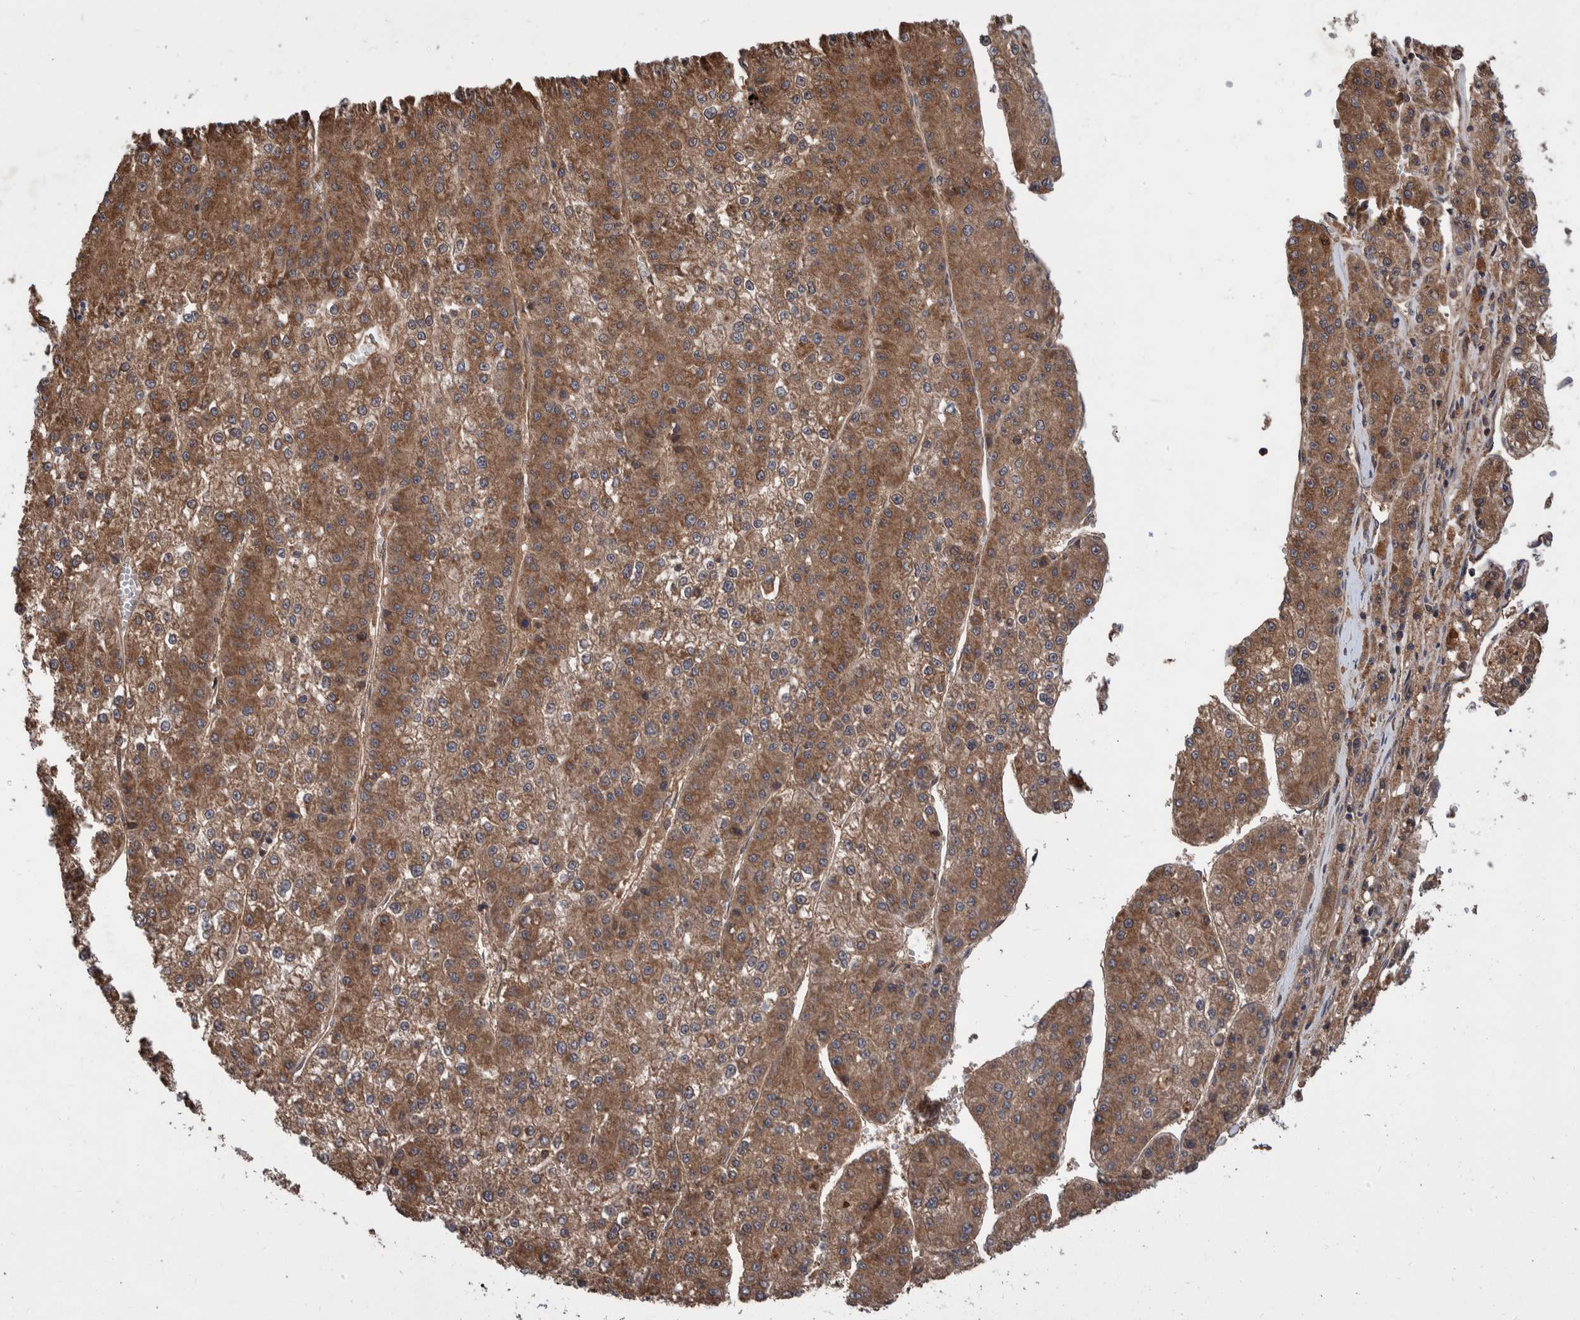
{"staining": {"intensity": "moderate", "quantity": ">75%", "location": "cytoplasmic/membranous"}, "tissue": "liver cancer", "cell_type": "Tumor cells", "image_type": "cancer", "snomed": [{"axis": "morphology", "description": "Carcinoma, Hepatocellular, NOS"}, {"axis": "topography", "description": "Liver"}], "caption": "There is medium levels of moderate cytoplasmic/membranous expression in tumor cells of liver cancer, as demonstrated by immunohistochemical staining (brown color).", "gene": "VBP1", "patient": {"sex": "female", "age": 73}}